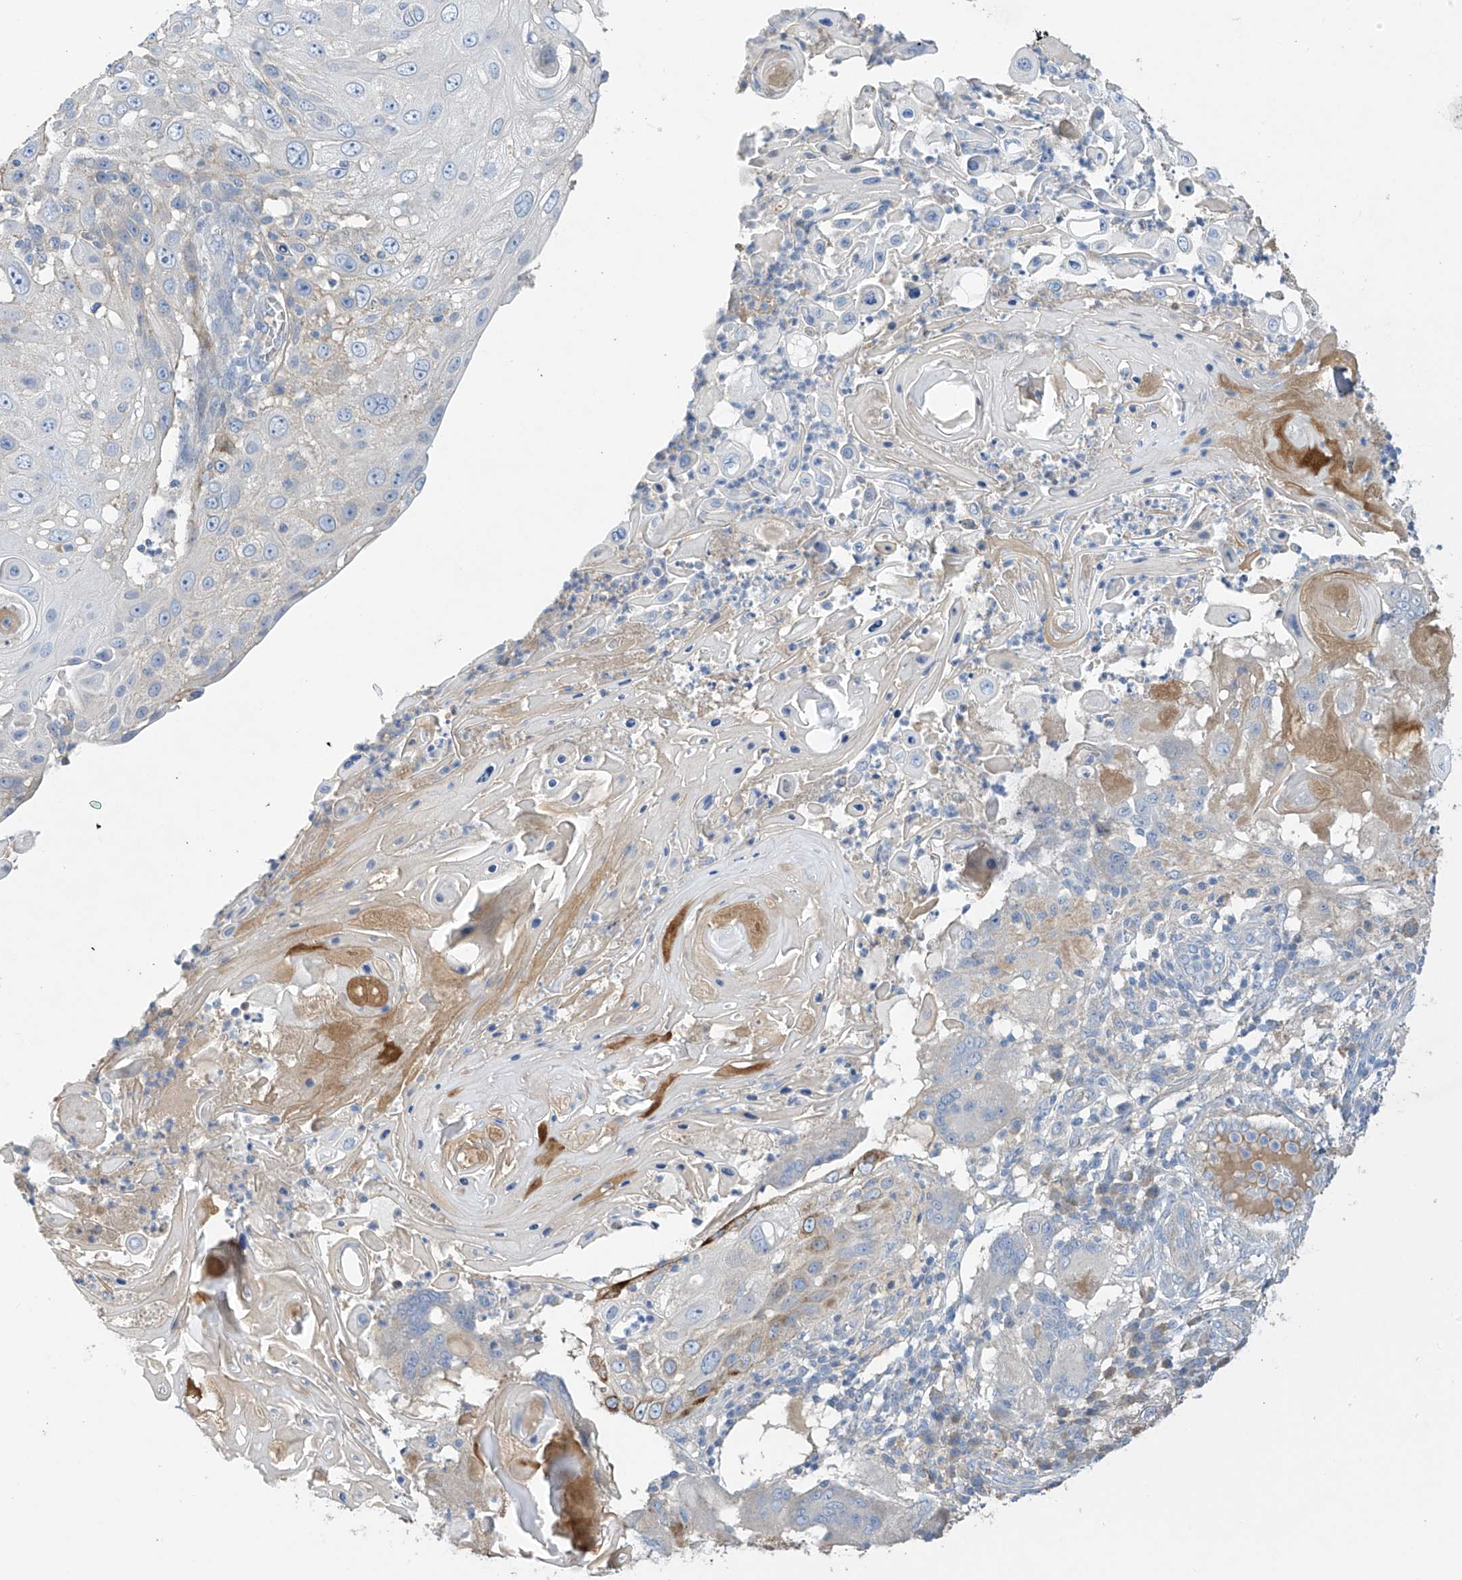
{"staining": {"intensity": "moderate", "quantity": "<25%", "location": "cytoplasmic/membranous"}, "tissue": "skin cancer", "cell_type": "Tumor cells", "image_type": "cancer", "snomed": [{"axis": "morphology", "description": "Squamous cell carcinoma, NOS"}, {"axis": "topography", "description": "Skin"}], "caption": "Brown immunohistochemical staining in squamous cell carcinoma (skin) demonstrates moderate cytoplasmic/membranous staining in about <25% of tumor cells. (DAB (3,3'-diaminobenzidine) IHC, brown staining for protein, blue staining for nuclei).", "gene": "PRSS12", "patient": {"sex": "female", "age": 44}}